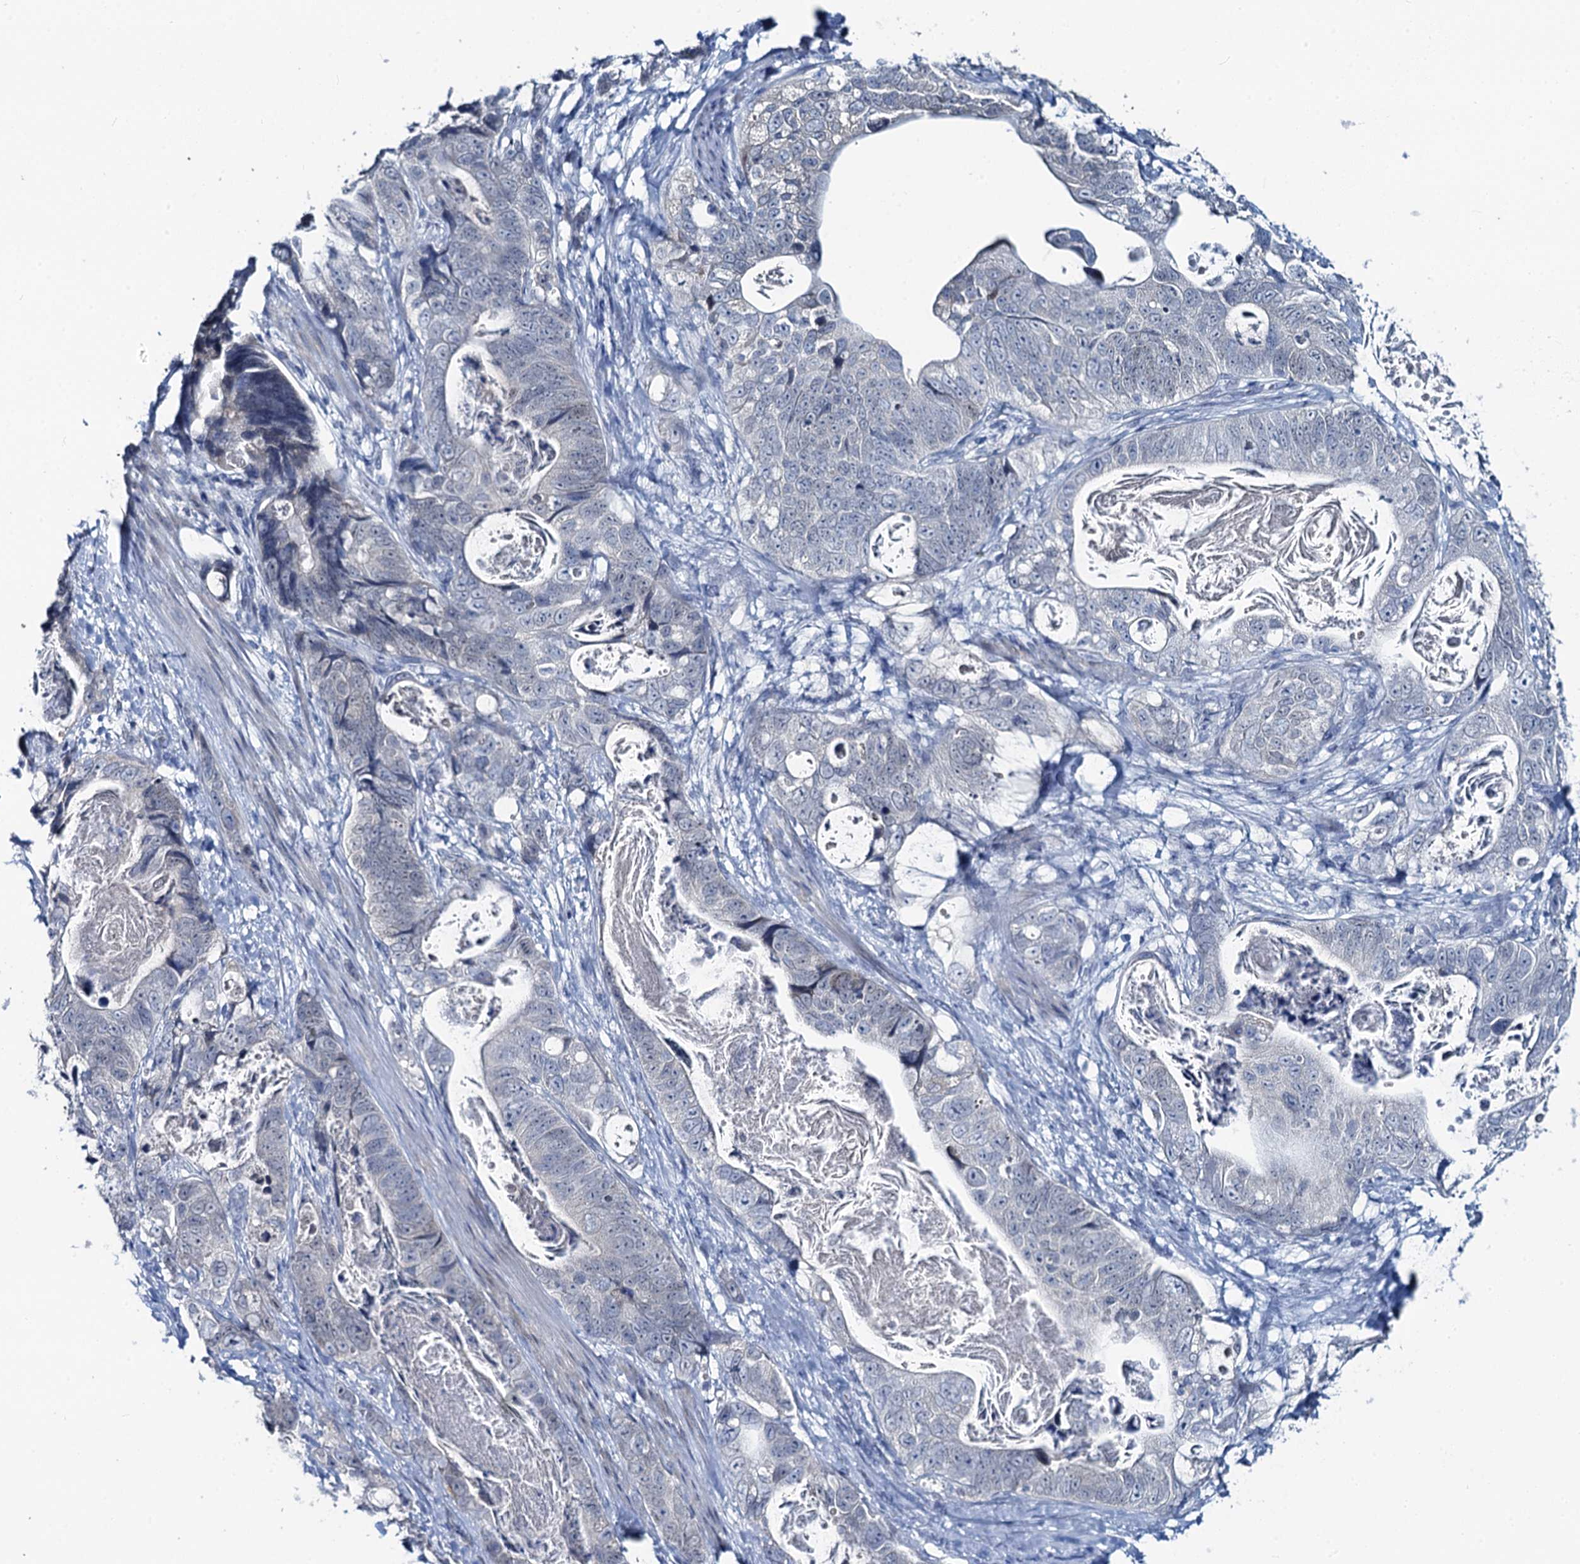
{"staining": {"intensity": "negative", "quantity": "none", "location": "none"}, "tissue": "stomach cancer", "cell_type": "Tumor cells", "image_type": "cancer", "snomed": [{"axis": "morphology", "description": "Normal tissue, NOS"}, {"axis": "morphology", "description": "Adenocarcinoma, NOS"}, {"axis": "topography", "description": "Stomach"}], "caption": "Image shows no protein expression in tumor cells of stomach cancer (adenocarcinoma) tissue. The staining was performed using DAB (3,3'-diaminobenzidine) to visualize the protein expression in brown, while the nuclei were stained in blue with hematoxylin (Magnification: 20x).", "gene": "TOX3", "patient": {"sex": "female", "age": 89}}